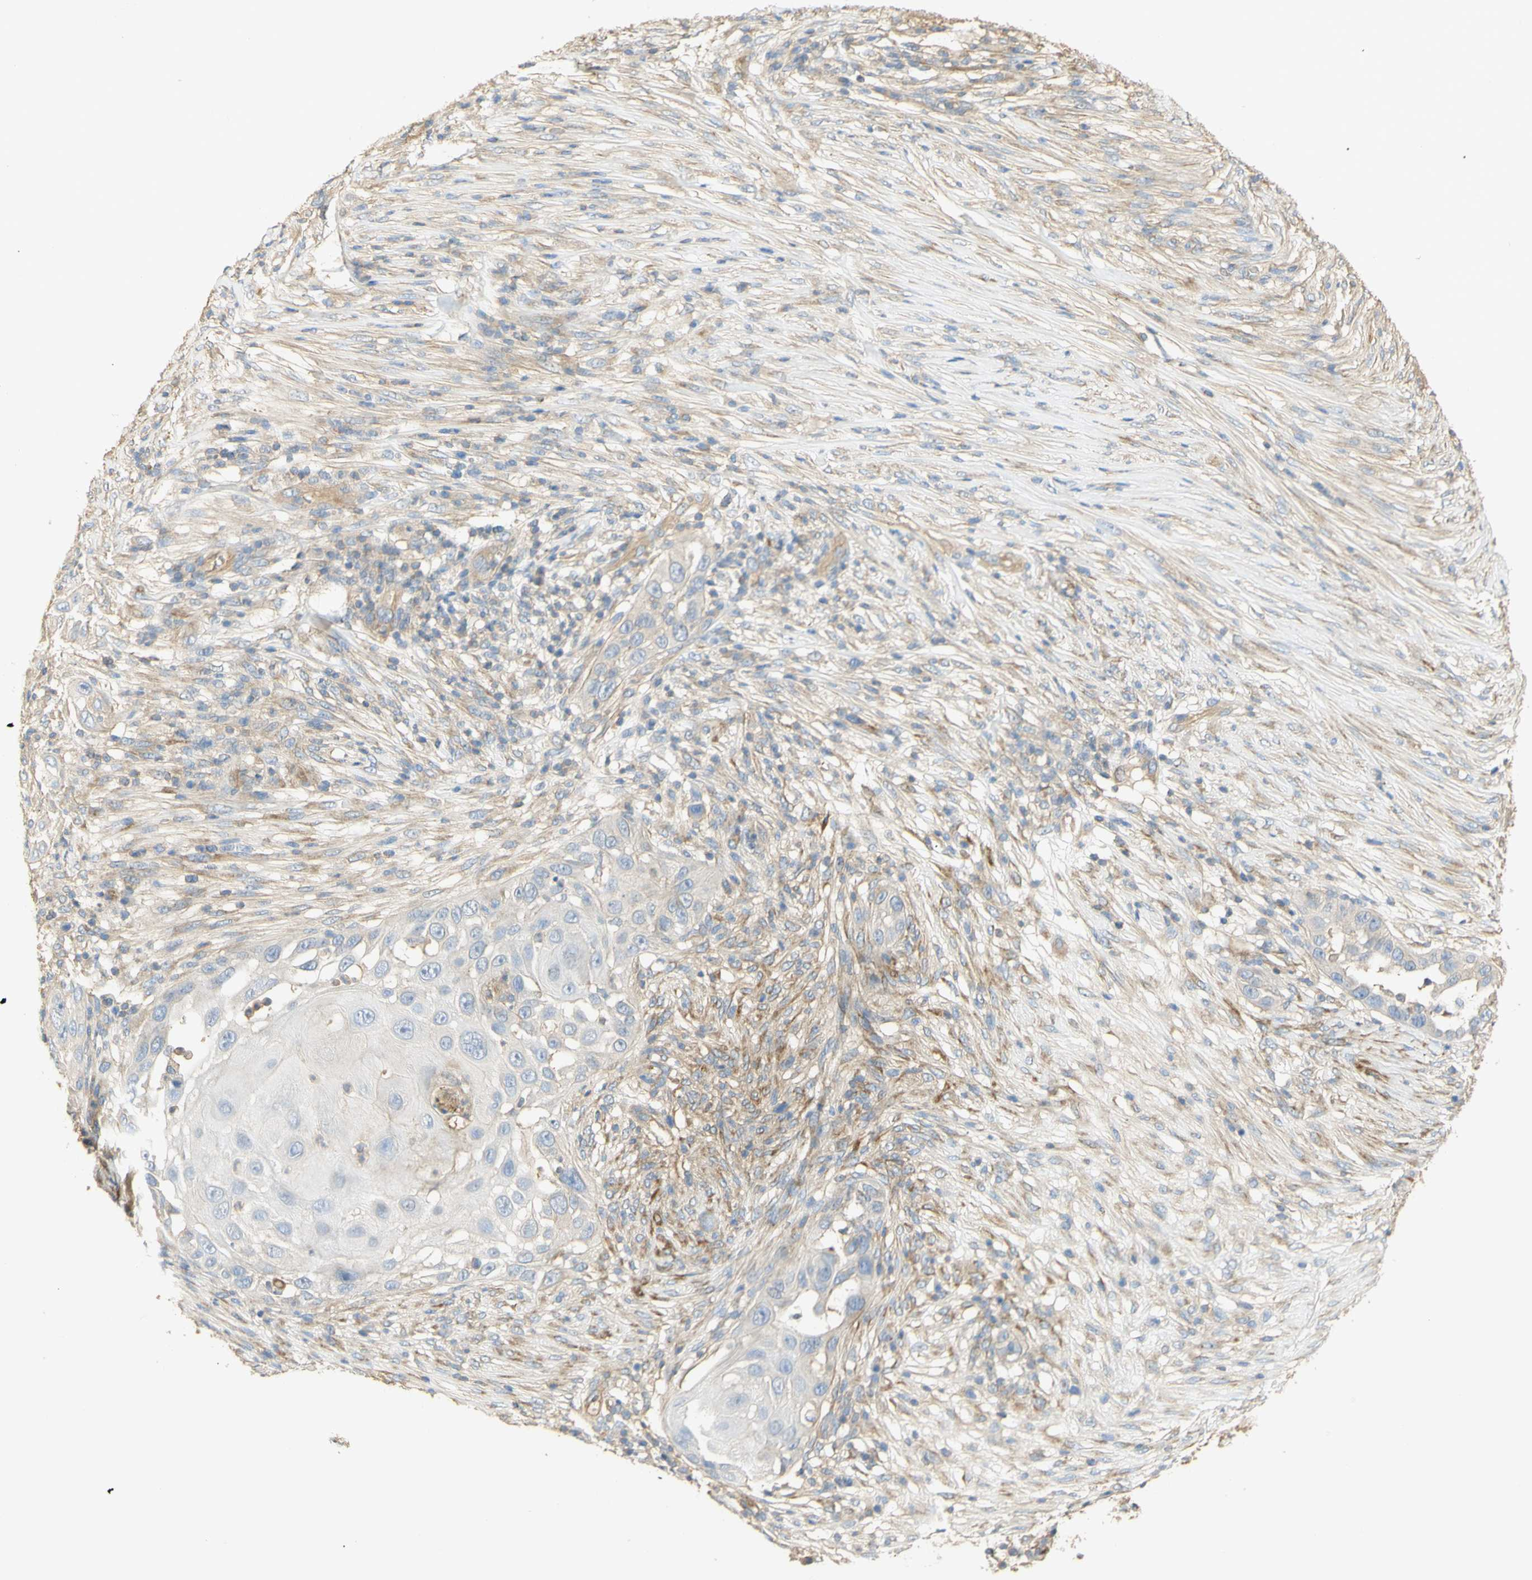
{"staining": {"intensity": "negative", "quantity": "none", "location": "none"}, "tissue": "skin cancer", "cell_type": "Tumor cells", "image_type": "cancer", "snomed": [{"axis": "morphology", "description": "Squamous cell carcinoma, NOS"}, {"axis": "topography", "description": "Skin"}], "caption": "Immunohistochemistry histopathology image of human skin cancer stained for a protein (brown), which demonstrates no staining in tumor cells.", "gene": "KCNE4", "patient": {"sex": "female", "age": 44}}